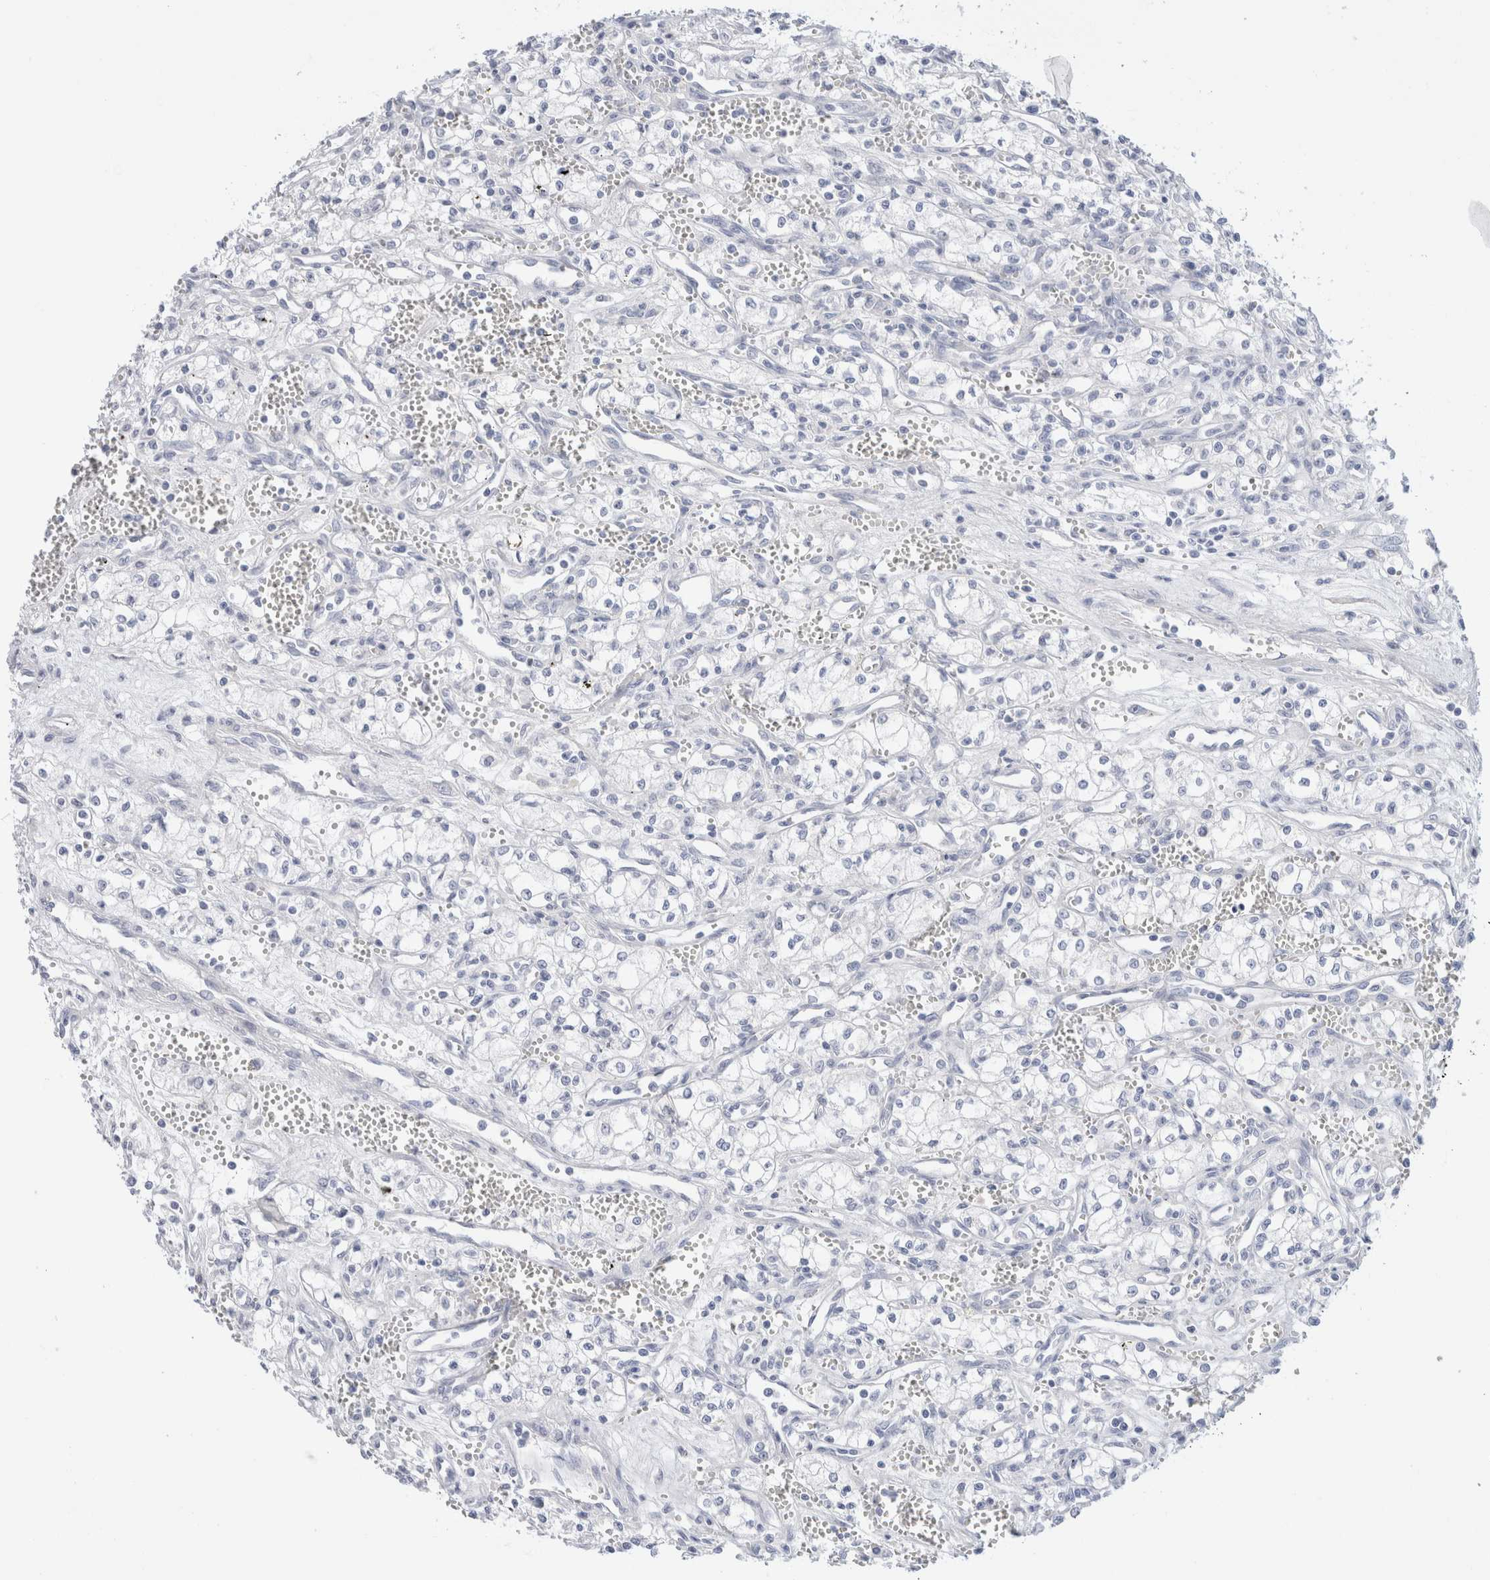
{"staining": {"intensity": "negative", "quantity": "none", "location": "none"}, "tissue": "renal cancer", "cell_type": "Tumor cells", "image_type": "cancer", "snomed": [{"axis": "morphology", "description": "Adenocarcinoma, NOS"}, {"axis": "topography", "description": "Kidney"}], "caption": "Tumor cells are negative for protein expression in human renal adenocarcinoma.", "gene": "GADD45G", "patient": {"sex": "male", "age": 59}}